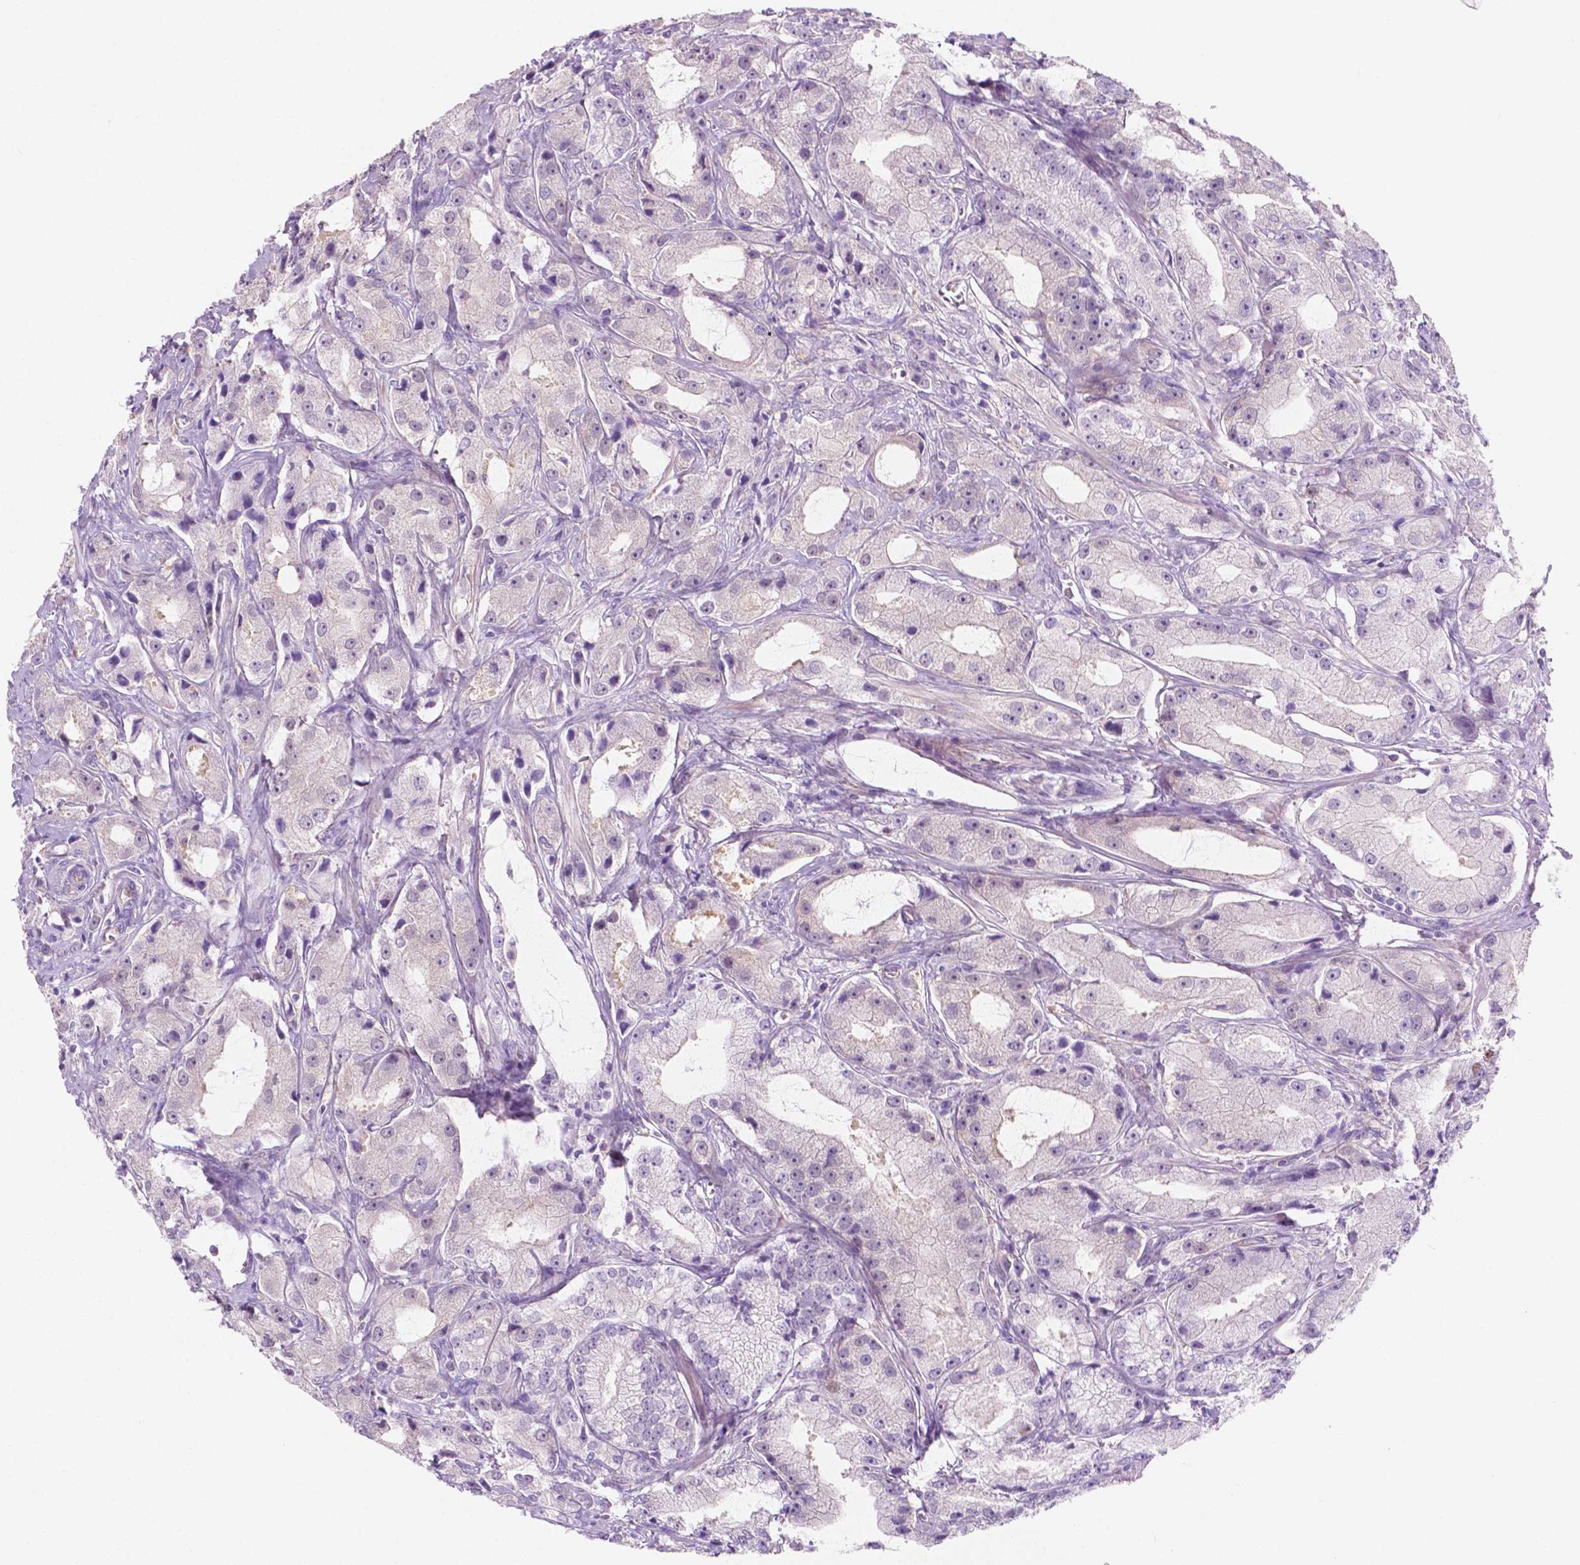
{"staining": {"intensity": "negative", "quantity": "none", "location": "none"}, "tissue": "prostate cancer", "cell_type": "Tumor cells", "image_type": "cancer", "snomed": [{"axis": "morphology", "description": "Adenocarcinoma, High grade"}, {"axis": "topography", "description": "Prostate"}], "caption": "Tumor cells are negative for brown protein staining in high-grade adenocarcinoma (prostate). (DAB (3,3'-diaminobenzidine) IHC, high magnification).", "gene": "EPPK1", "patient": {"sex": "male", "age": 64}}